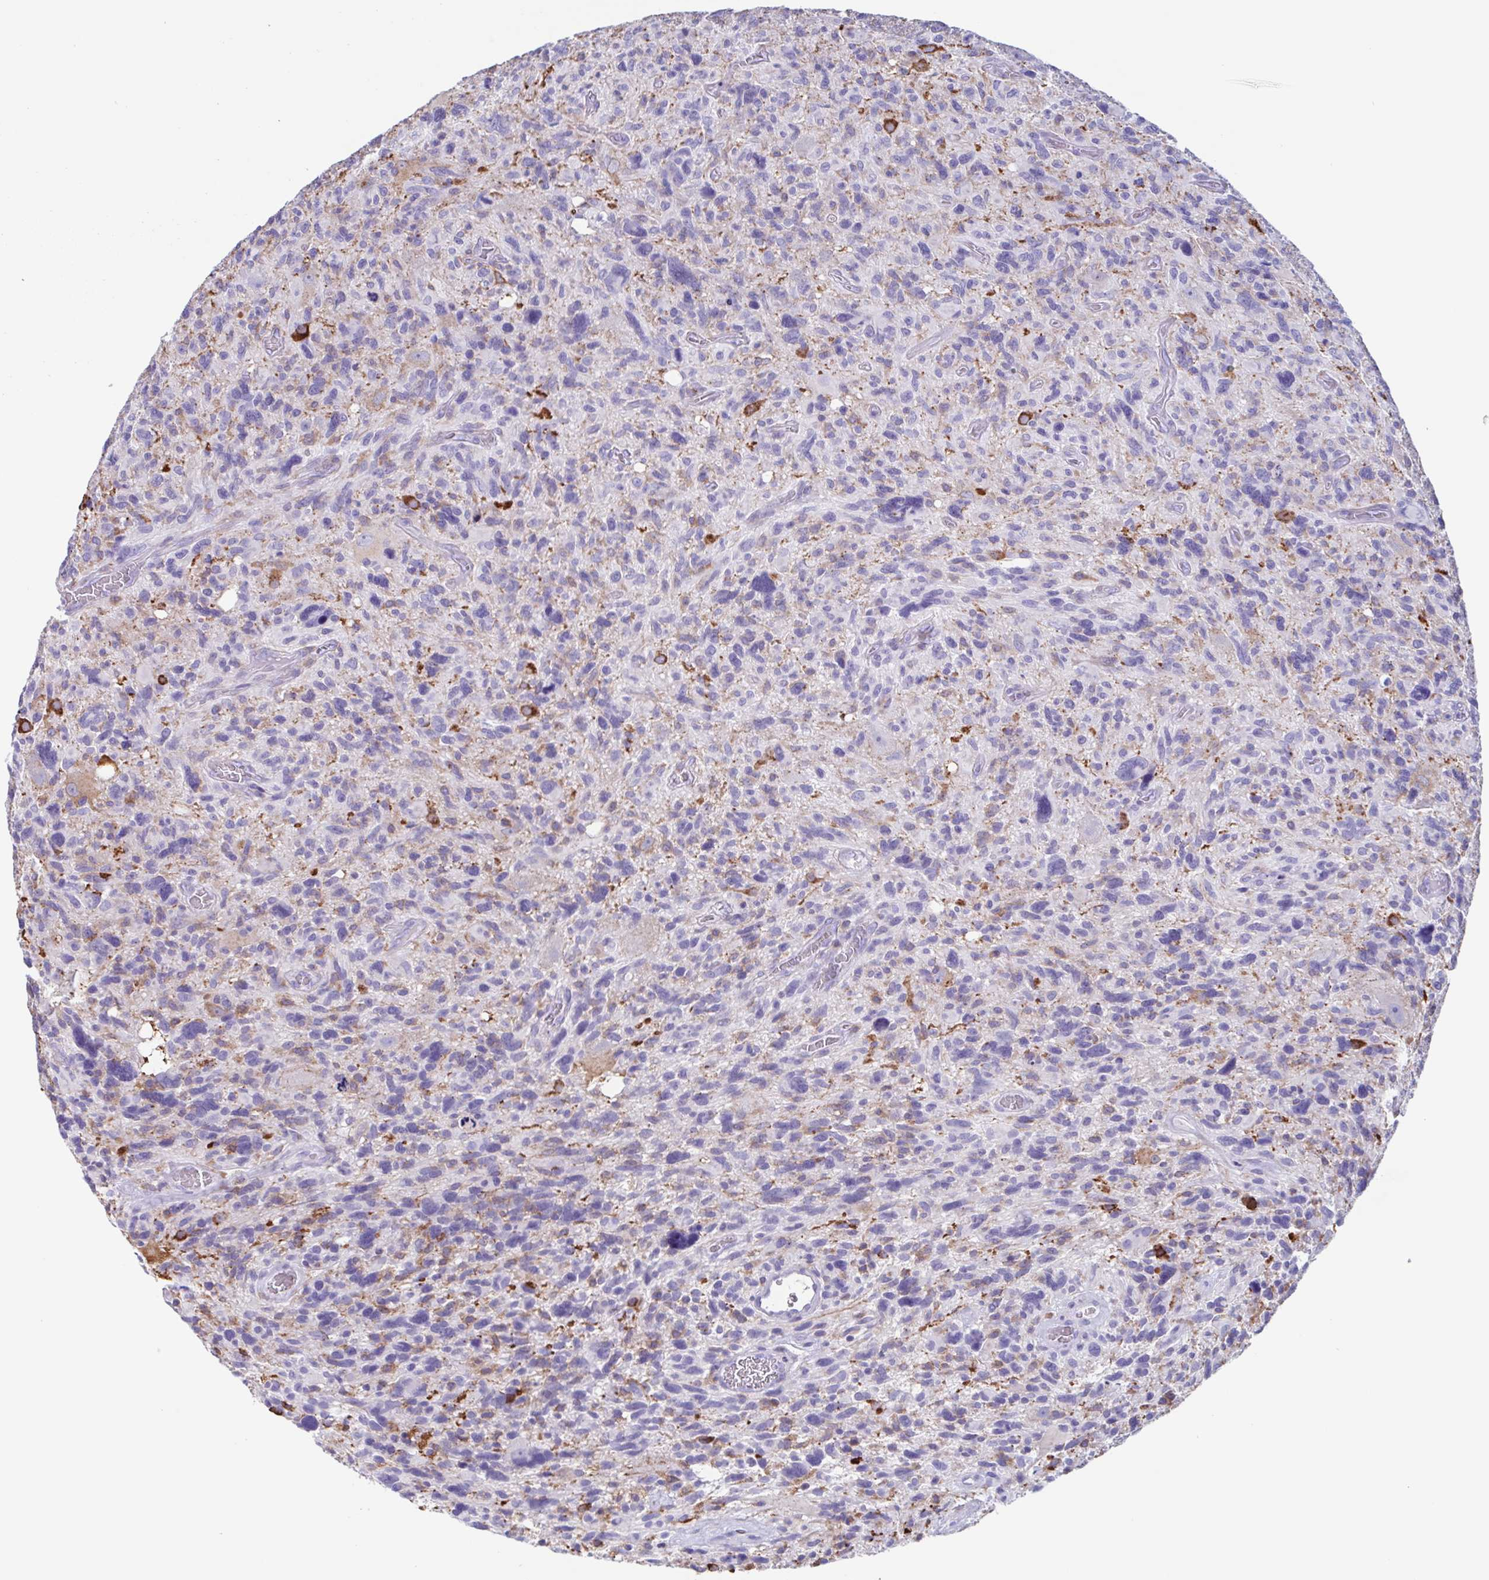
{"staining": {"intensity": "negative", "quantity": "none", "location": "none"}, "tissue": "glioma", "cell_type": "Tumor cells", "image_type": "cancer", "snomed": [{"axis": "morphology", "description": "Glioma, malignant, High grade"}, {"axis": "topography", "description": "Brain"}], "caption": "Tumor cells are negative for protein expression in human glioma.", "gene": "TPD52", "patient": {"sex": "male", "age": 49}}